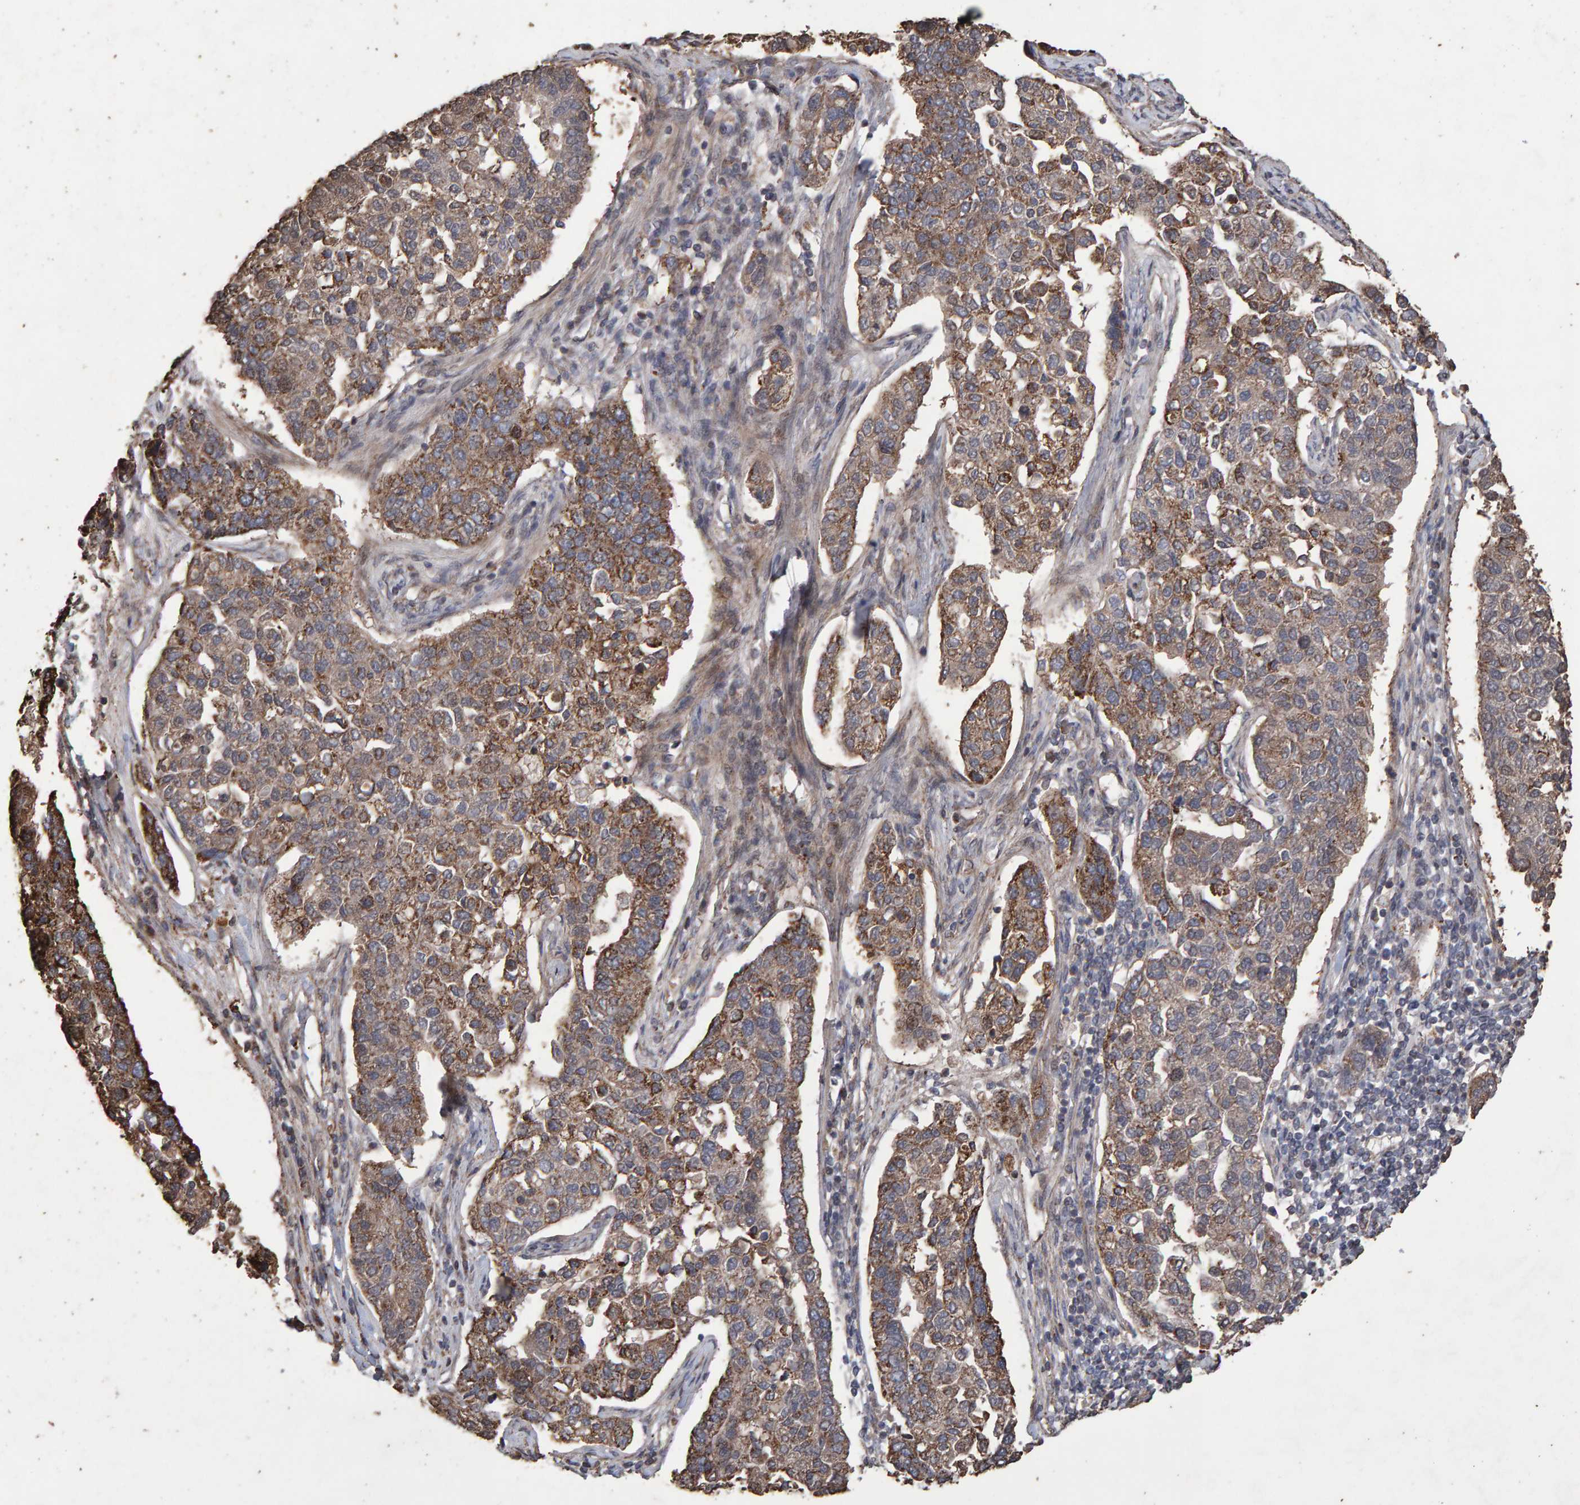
{"staining": {"intensity": "moderate", "quantity": ">75%", "location": "cytoplasmic/membranous"}, "tissue": "pancreatic cancer", "cell_type": "Tumor cells", "image_type": "cancer", "snomed": [{"axis": "morphology", "description": "Adenocarcinoma, NOS"}, {"axis": "topography", "description": "Pancreas"}], "caption": "Protein expression analysis of pancreatic adenocarcinoma demonstrates moderate cytoplasmic/membranous expression in approximately >75% of tumor cells.", "gene": "OSBP2", "patient": {"sex": "female", "age": 61}}